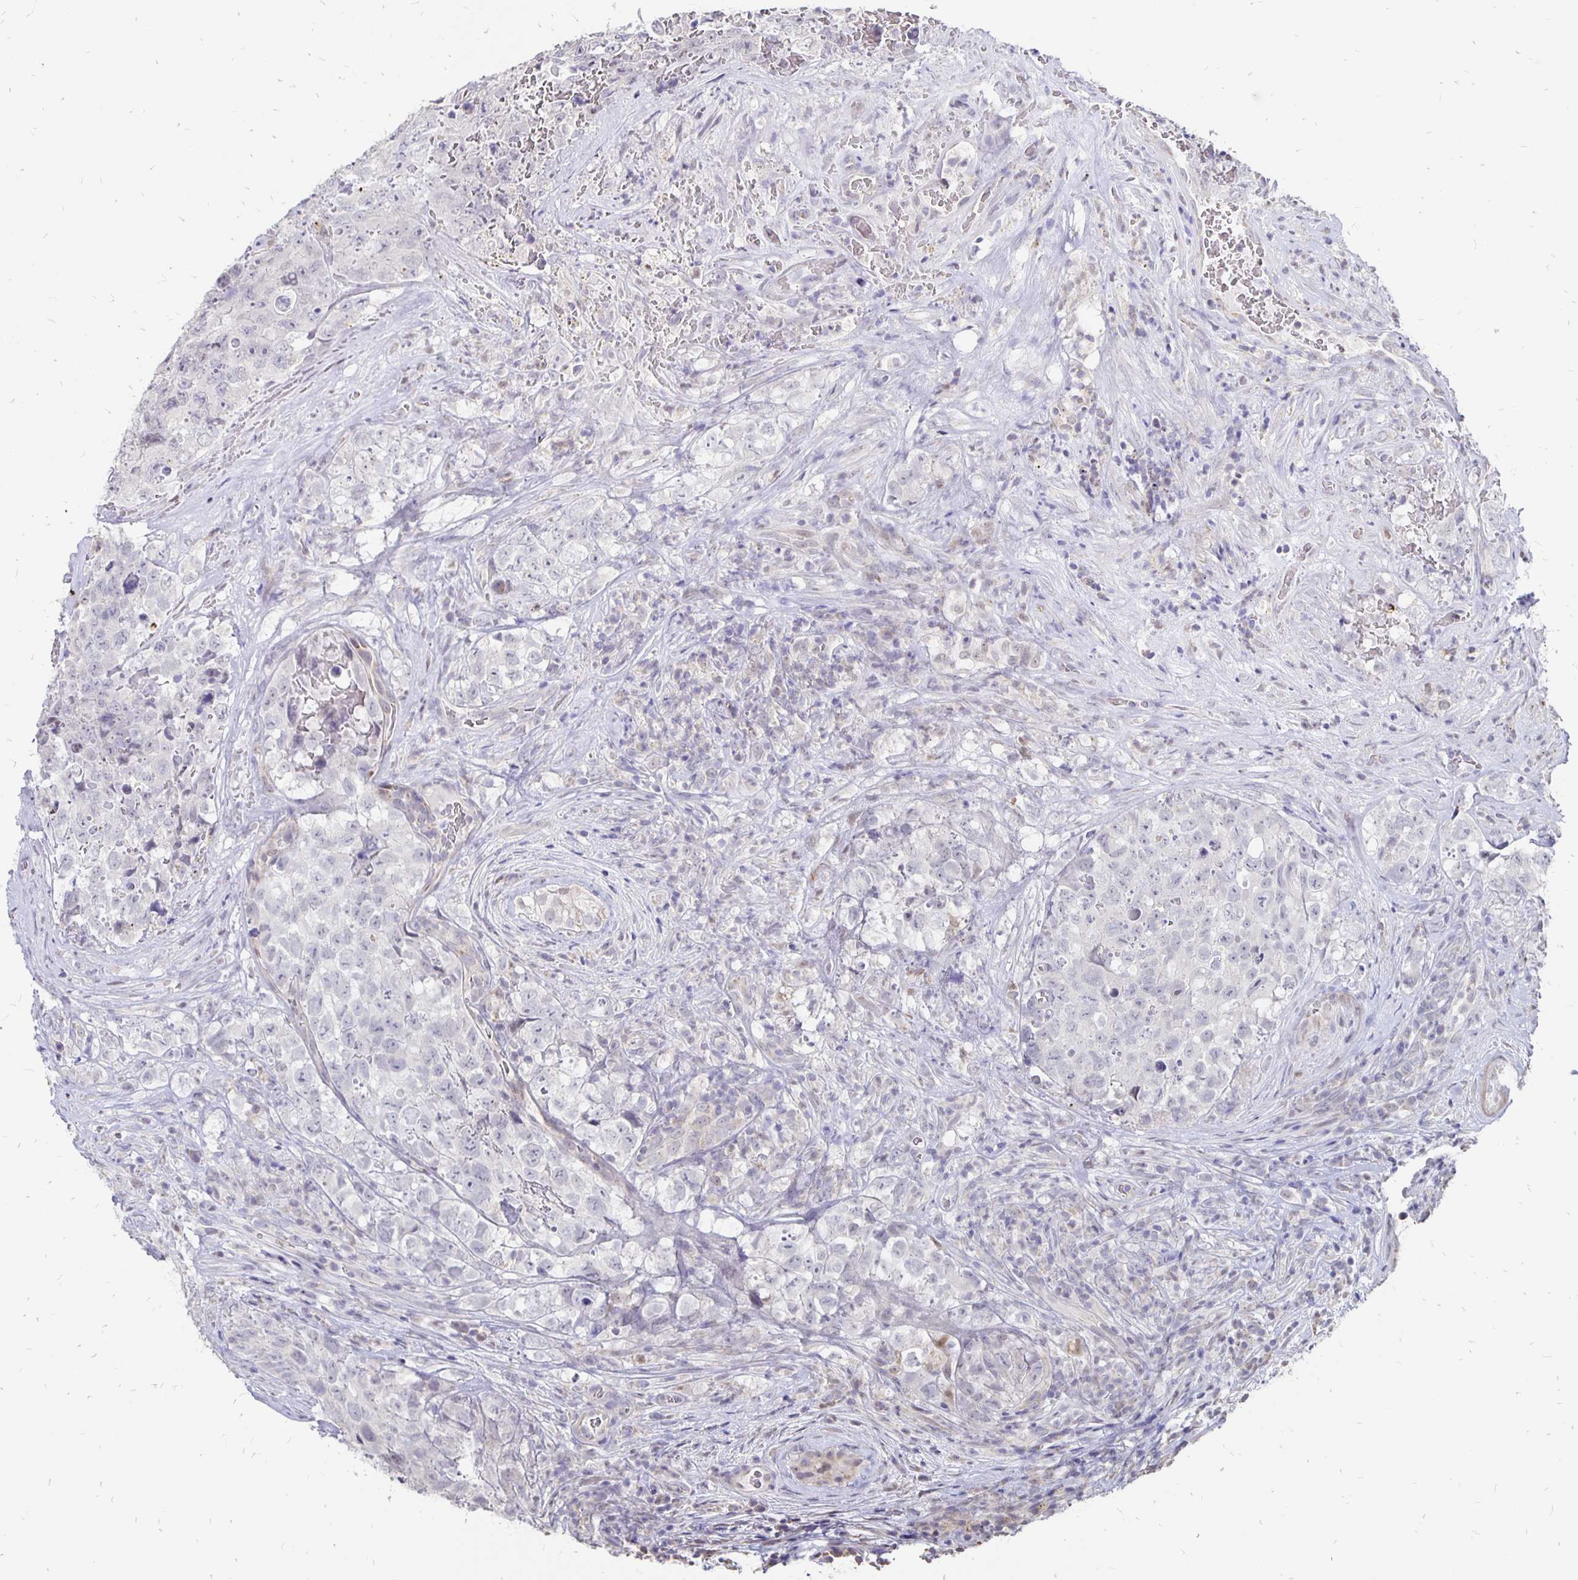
{"staining": {"intensity": "negative", "quantity": "none", "location": "none"}, "tissue": "testis cancer", "cell_type": "Tumor cells", "image_type": "cancer", "snomed": [{"axis": "morphology", "description": "Carcinoma, Embryonal, NOS"}, {"axis": "topography", "description": "Testis"}], "caption": "Immunohistochemical staining of human testis cancer (embryonal carcinoma) demonstrates no significant positivity in tumor cells.", "gene": "ATOSB", "patient": {"sex": "male", "age": 18}}